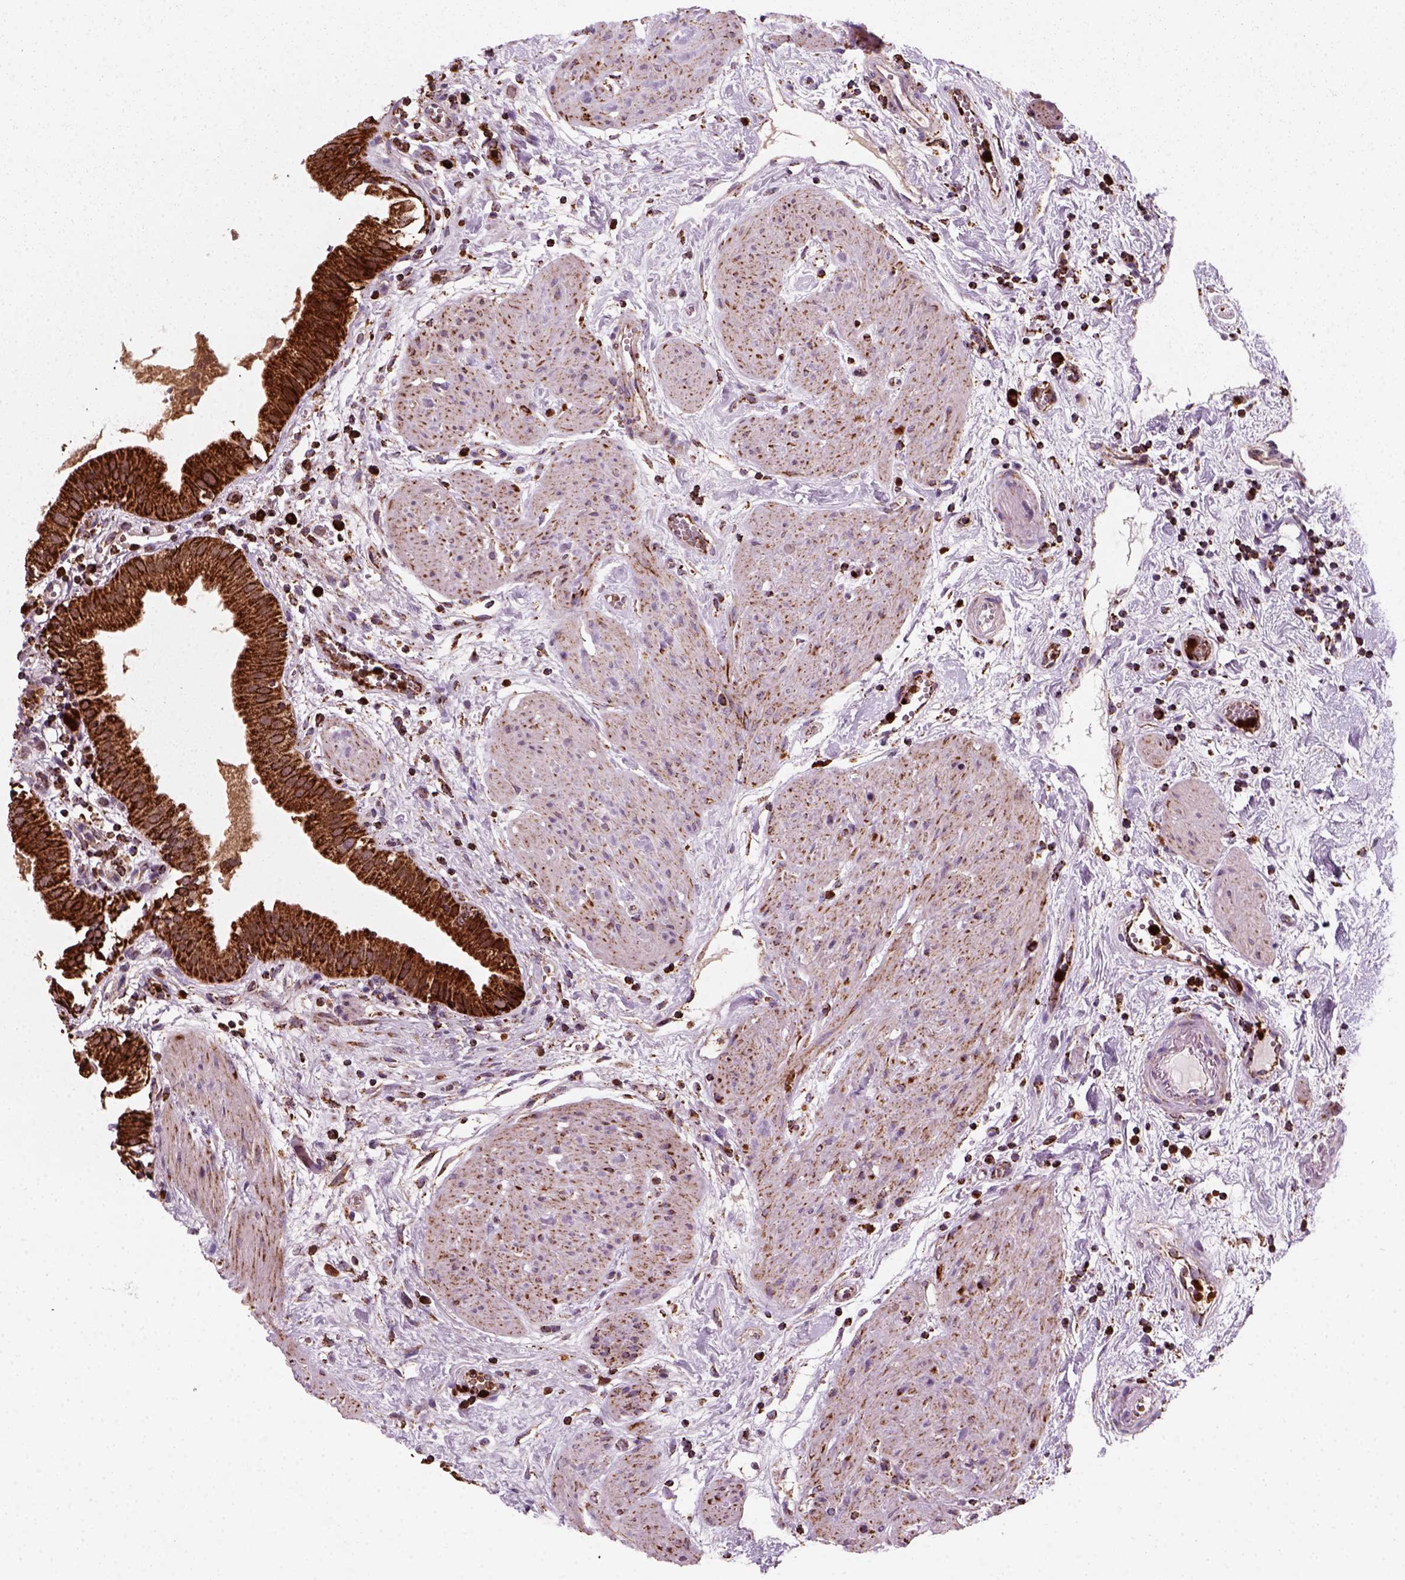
{"staining": {"intensity": "strong", "quantity": ">75%", "location": "cytoplasmic/membranous"}, "tissue": "gallbladder", "cell_type": "Glandular cells", "image_type": "normal", "snomed": [{"axis": "morphology", "description": "Normal tissue, NOS"}, {"axis": "topography", "description": "Gallbladder"}], "caption": "The photomicrograph reveals immunohistochemical staining of normal gallbladder. There is strong cytoplasmic/membranous positivity is seen in about >75% of glandular cells.", "gene": "NUDT16L1", "patient": {"sex": "female", "age": 65}}